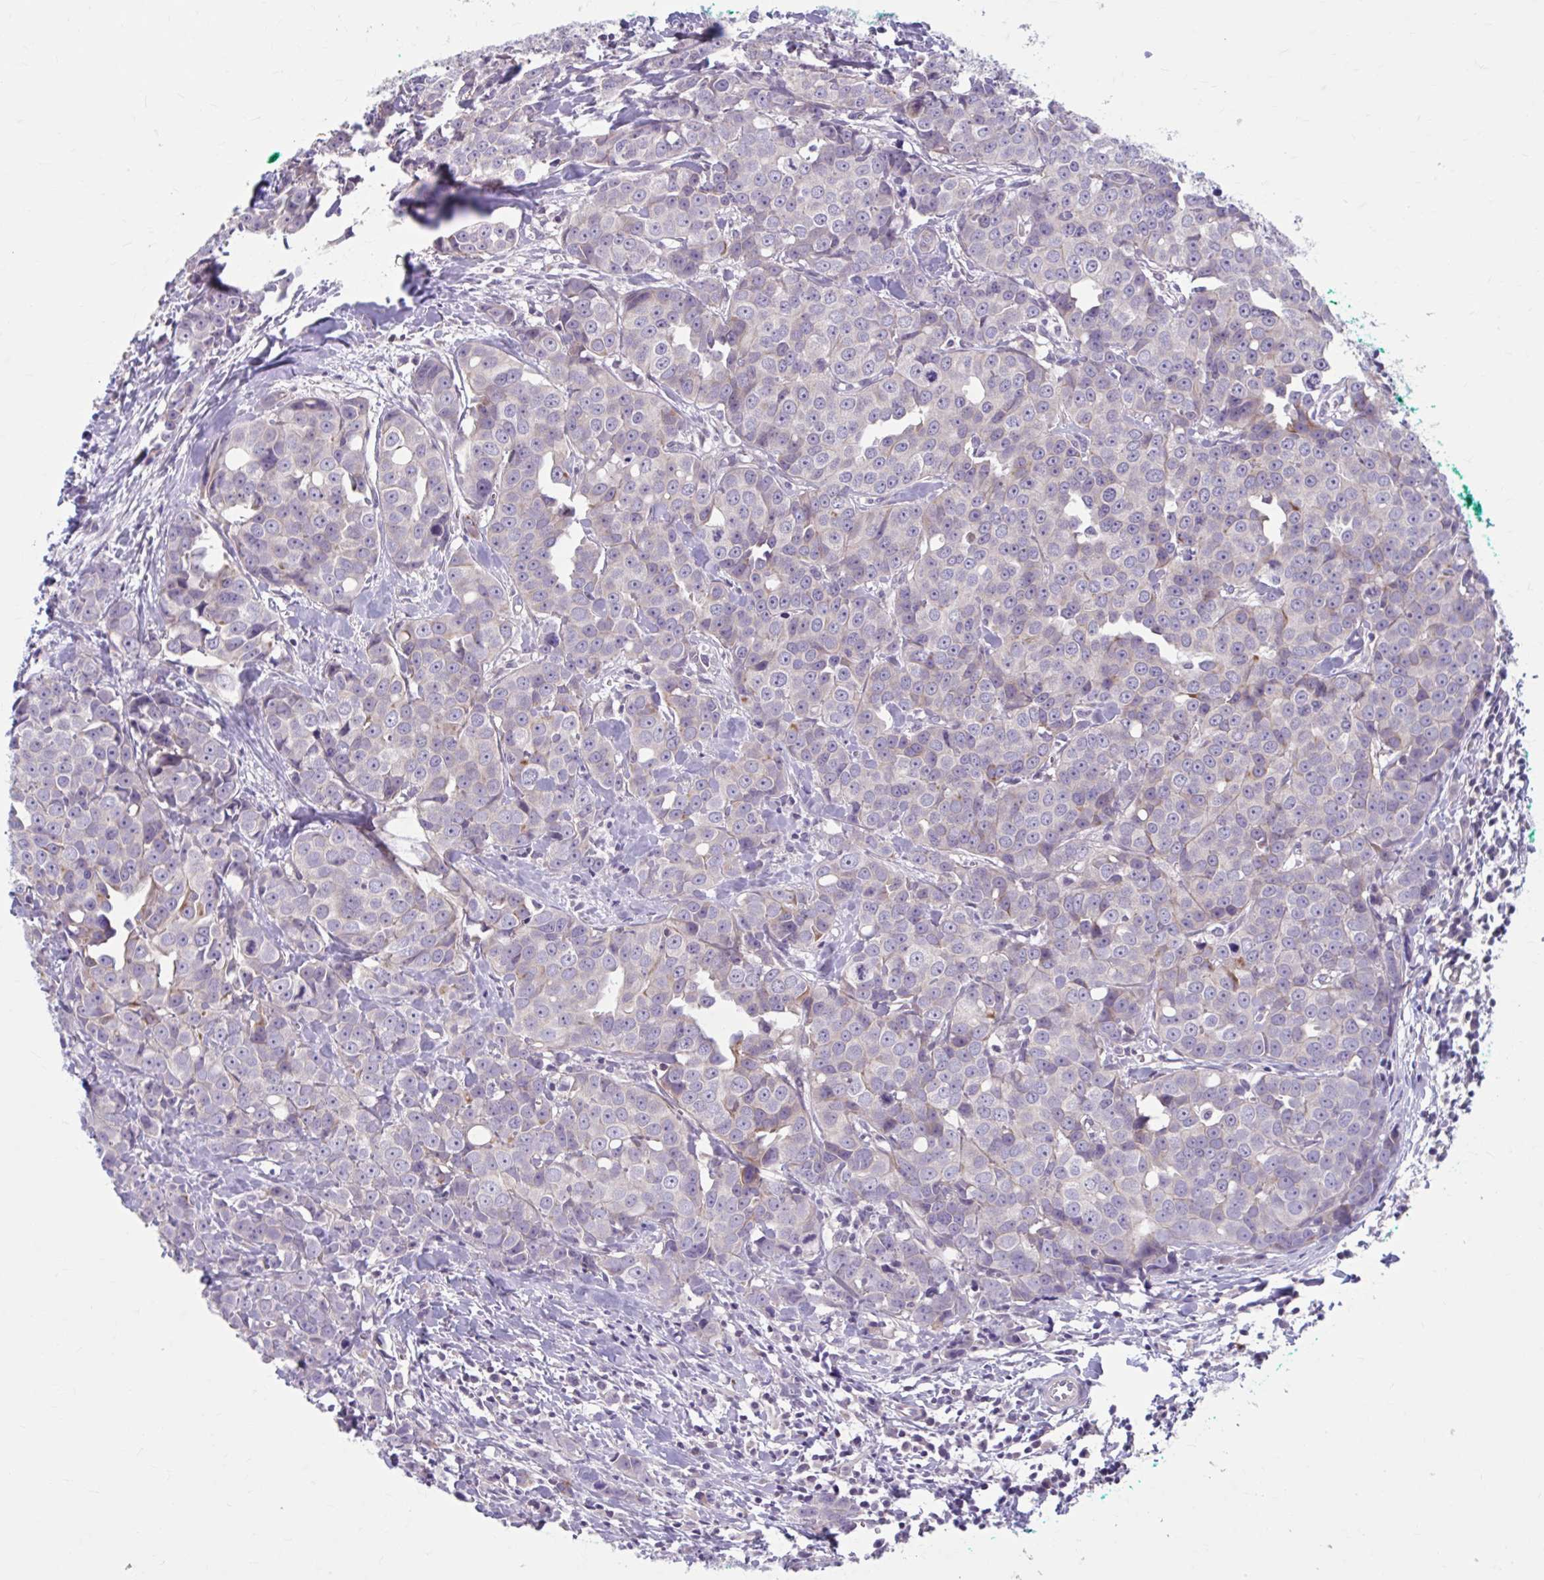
{"staining": {"intensity": "negative", "quantity": "none", "location": "none"}, "tissue": "breast cancer", "cell_type": "Tumor cells", "image_type": "cancer", "snomed": [{"axis": "morphology", "description": "Duct carcinoma"}, {"axis": "topography", "description": "Breast"}], "caption": "An image of human breast cancer is negative for staining in tumor cells. The staining is performed using DAB brown chromogen with nuclei counter-stained in using hematoxylin.", "gene": "CHST3", "patient": {"sex": "female", "age": 80}}